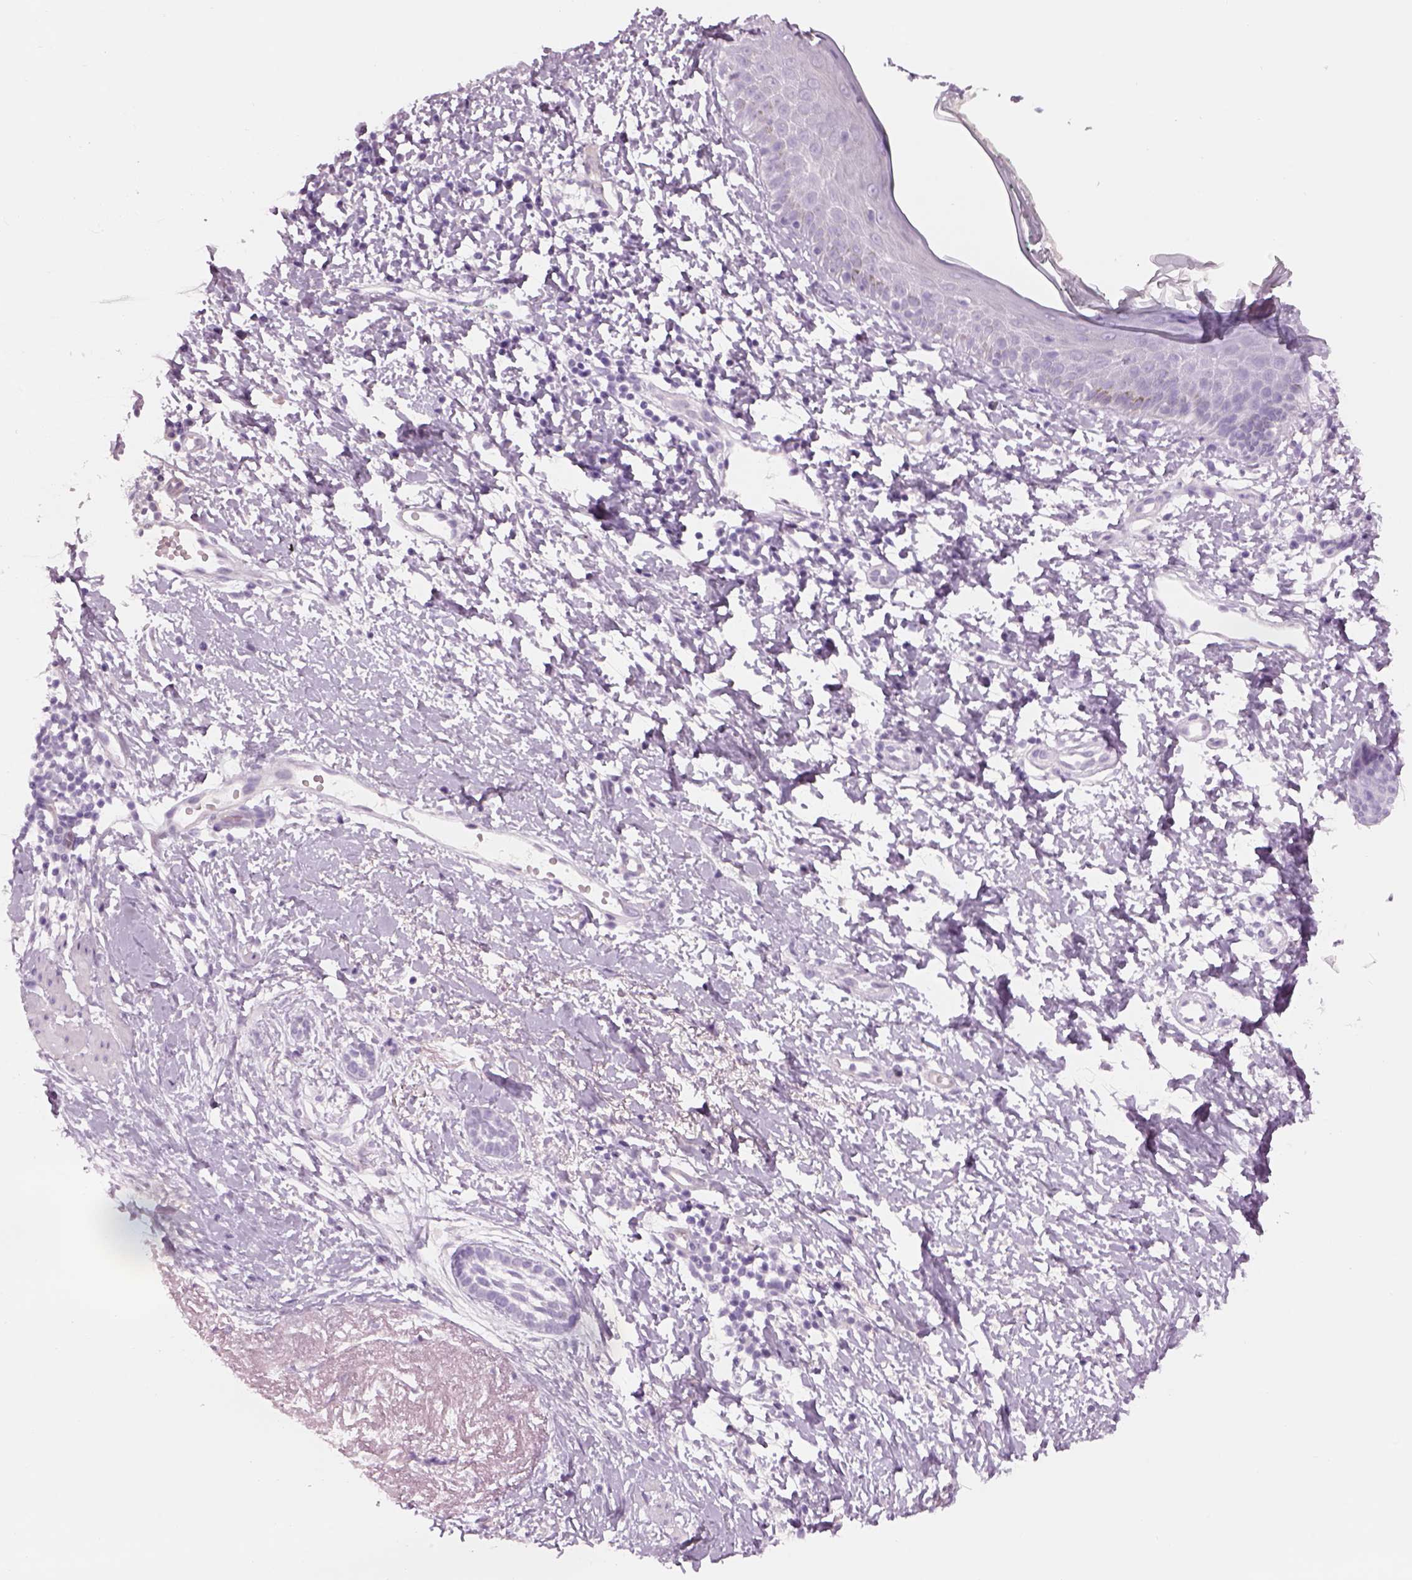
{"staining": {"intensity": "negative", "quantity": "none", "location": "none"}, "tissue": "skin cancer", "cell_type": "Tumor cells", "image_type": "cancer", "snomed": [{"axis": "morphology", "description": "Normal tissue, NOS"}, {"axis": "morphology", "description": "Basal cell carcinoma"}, {"axis": "topography", "description": "Skin"}], "caption": "Tumor cells are negative for protein expression in human basal cell carcinoma (skin).", "gene": "GAS2L2", "patient": {"sex": "male", "age": 84}}